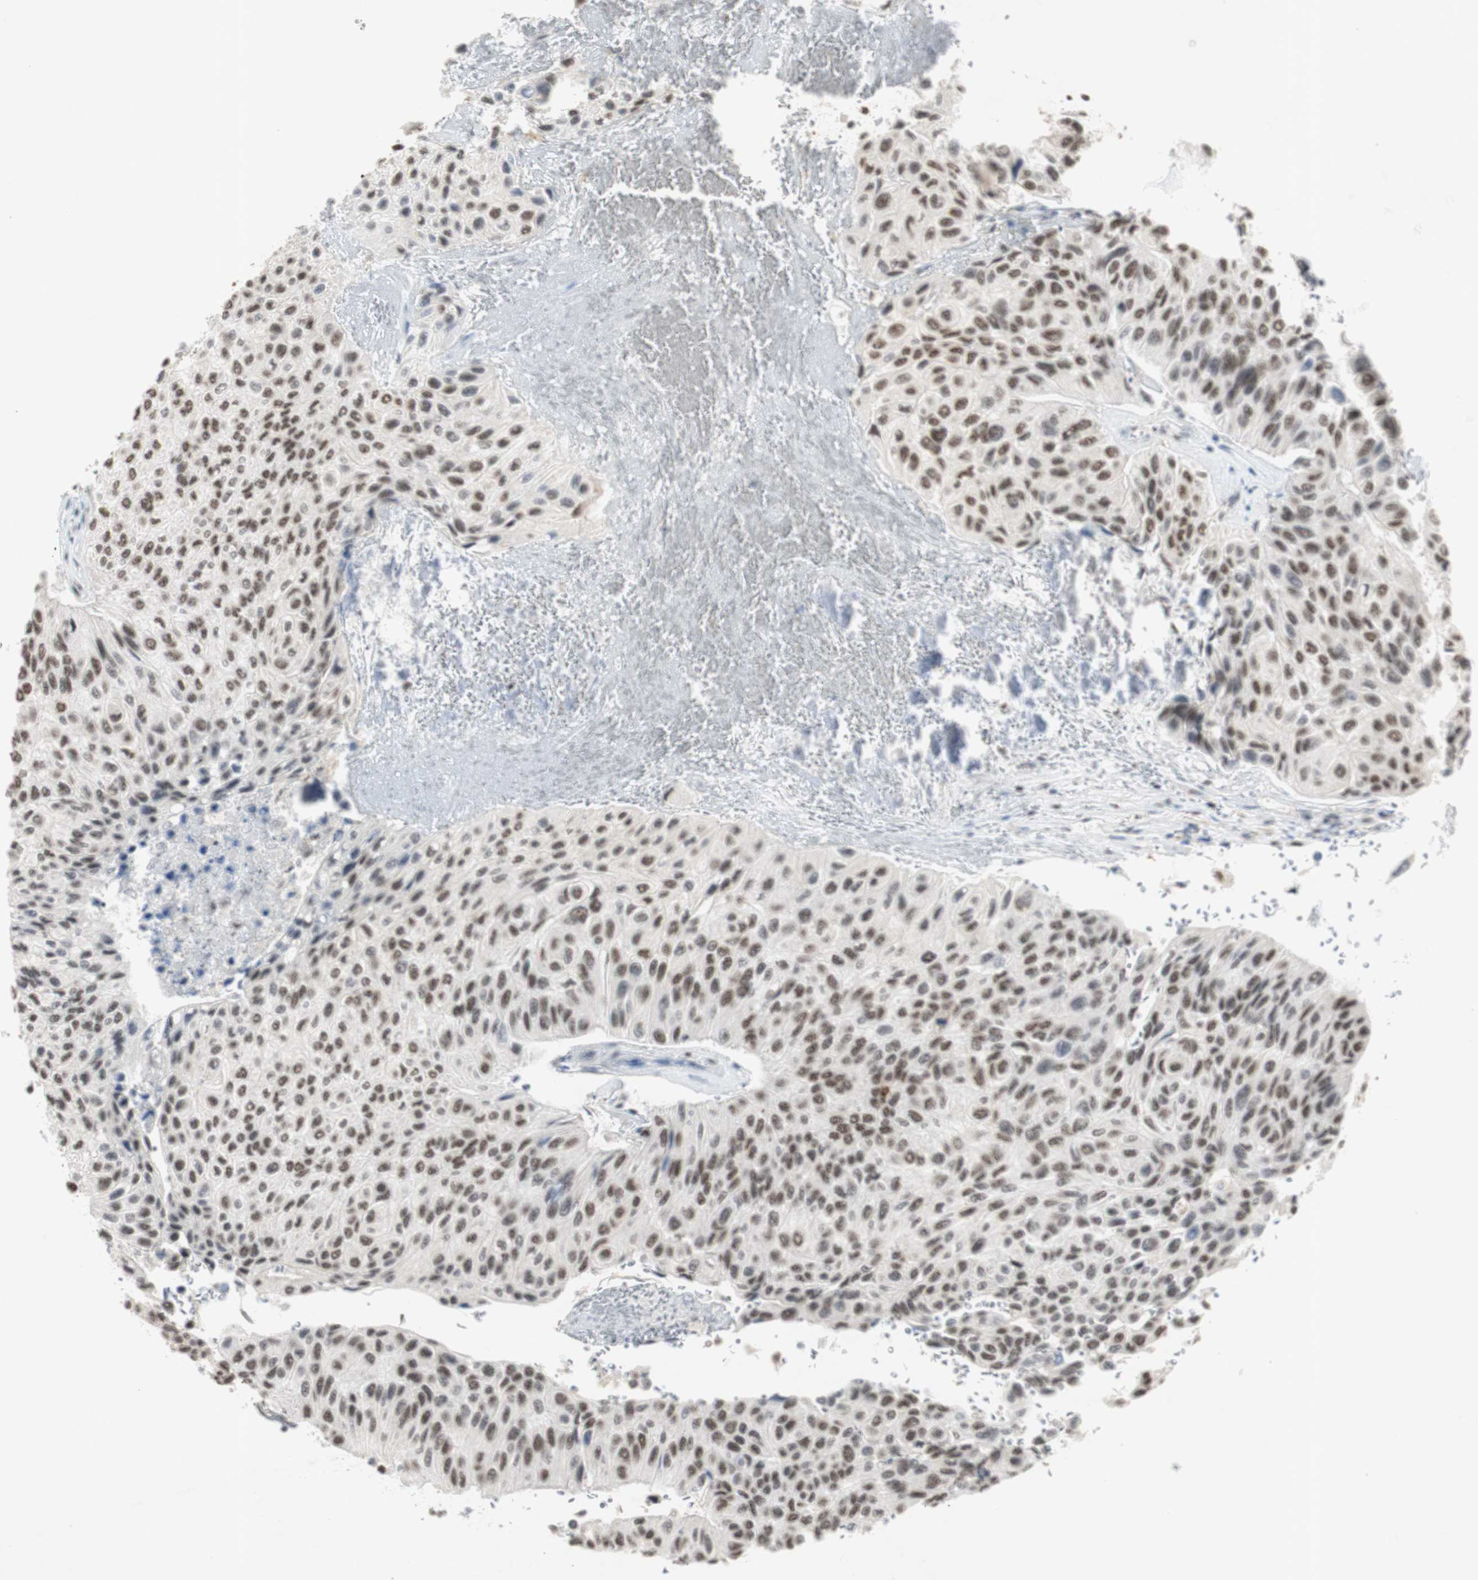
{"staining": {"intensity": "moderate", "quantity": ">75%", "location": "nuclear"}, "tissue": "urothelial cancer", "cell_type": "Tumor cells", "image_type": "cancer", "snomed": [{"axis": "morphology", "description": "Urothelial carcinoma, High grade"}, {"axis": "topography", "description": "Urinary bladder"}], "caption": "High-power microscopy captured an IHC micrograph of urothelial cancer, revealing moderate nuclear positivity in about >75% of tumor cells.", "gene": "SNRPB", "patient": {"sex": "male", "age": 66}}